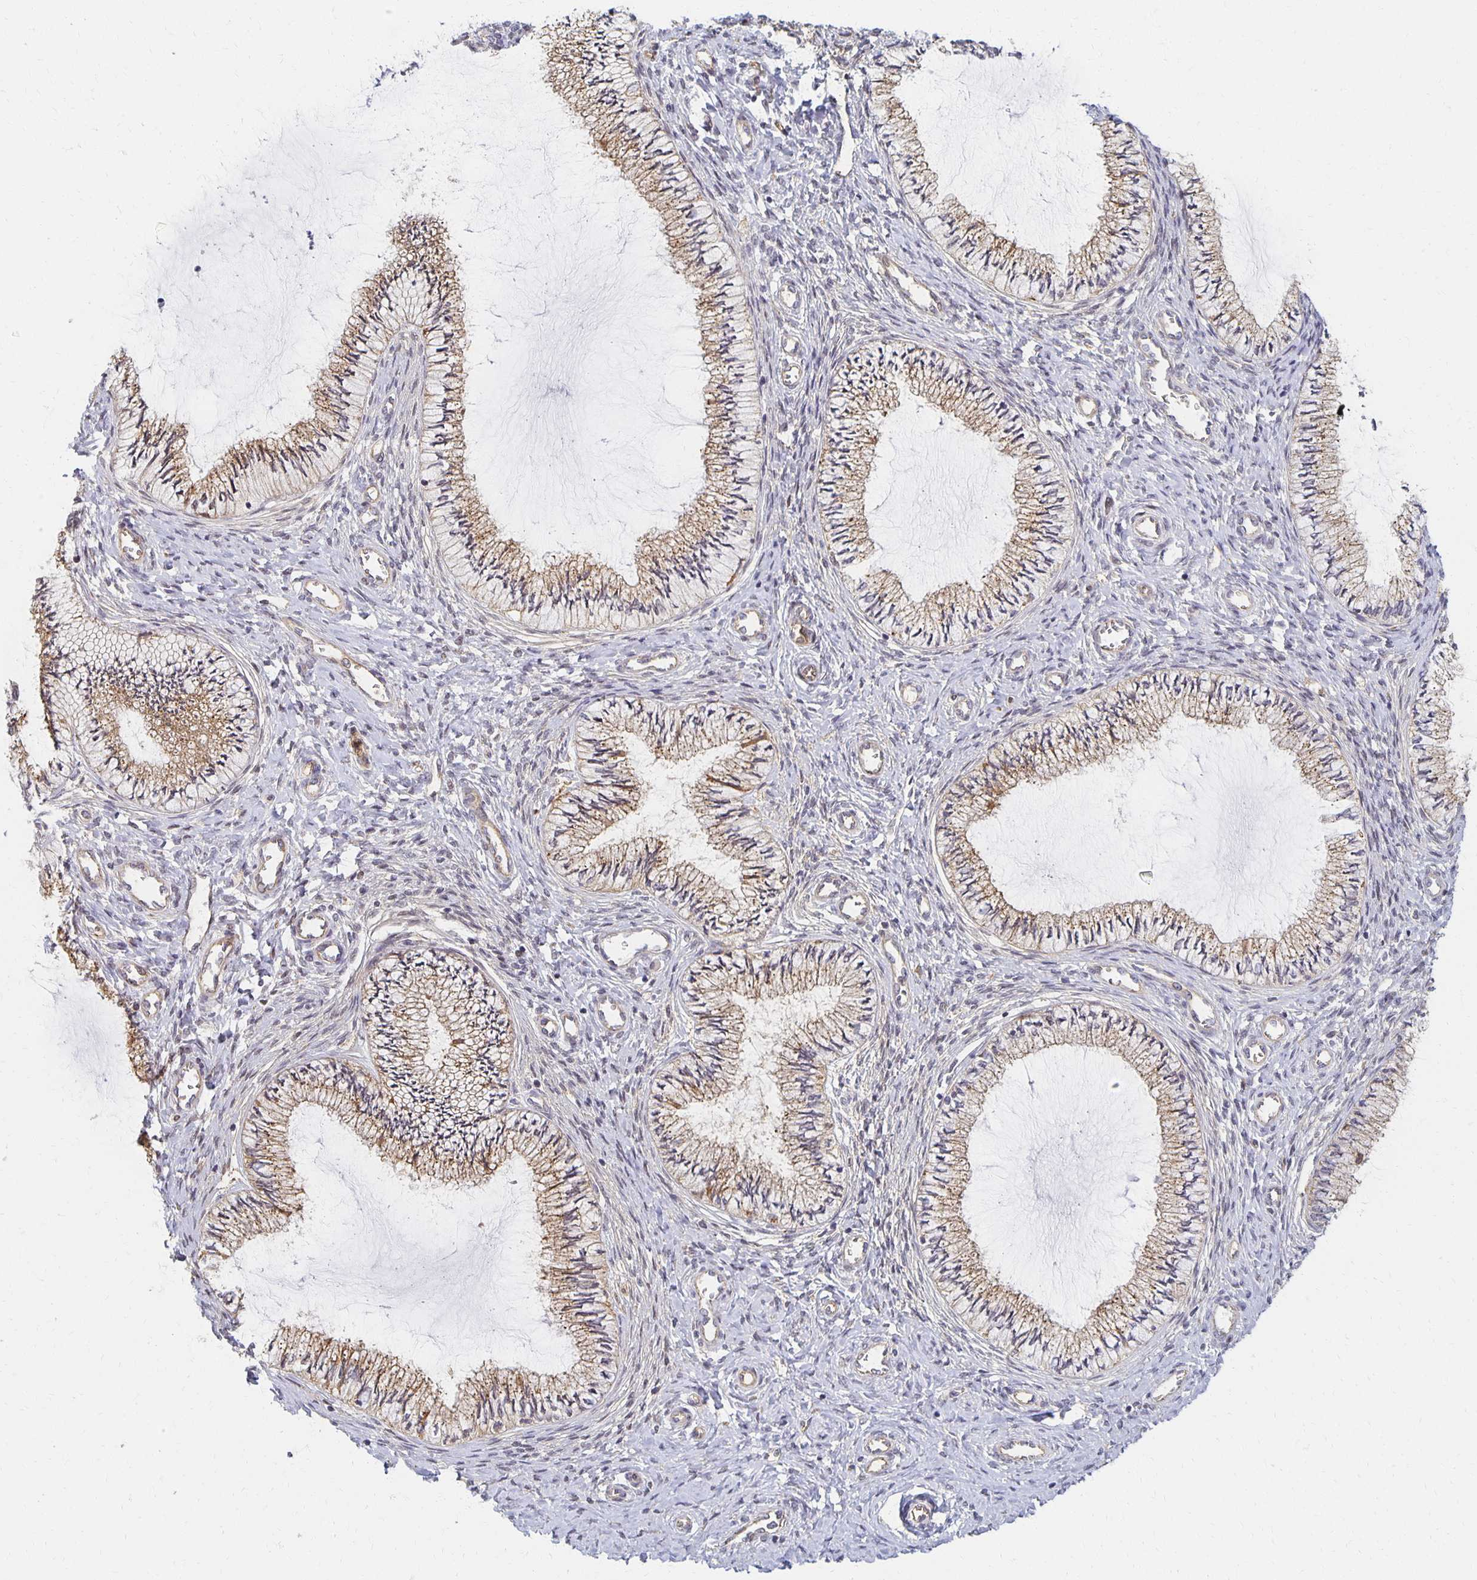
{"staining": {"intensity": "moderate", "quantity": ">75%", "location": "cytoplasmic/membranous"}, "tissue": "cervix", "cell_type": "Glandular cells", "image_type": "normal", "snomed": [{"axis": "morphology", "description": "Normal tissue, NOS"}, {"axis": "topography", "description": "Cervix"}], "caption": "An immunohistochemistry (IHC) photomicrograph of normal tissue is shown. Protein staining in brown labels moderate cytoplasmic/membranous positivity in cervix within glandular cells. The protein of interest is shown in brown color, while the nuclei are stained blue.", "gene": "SORL1", "patient": {"sex": "female", "age": 24}}